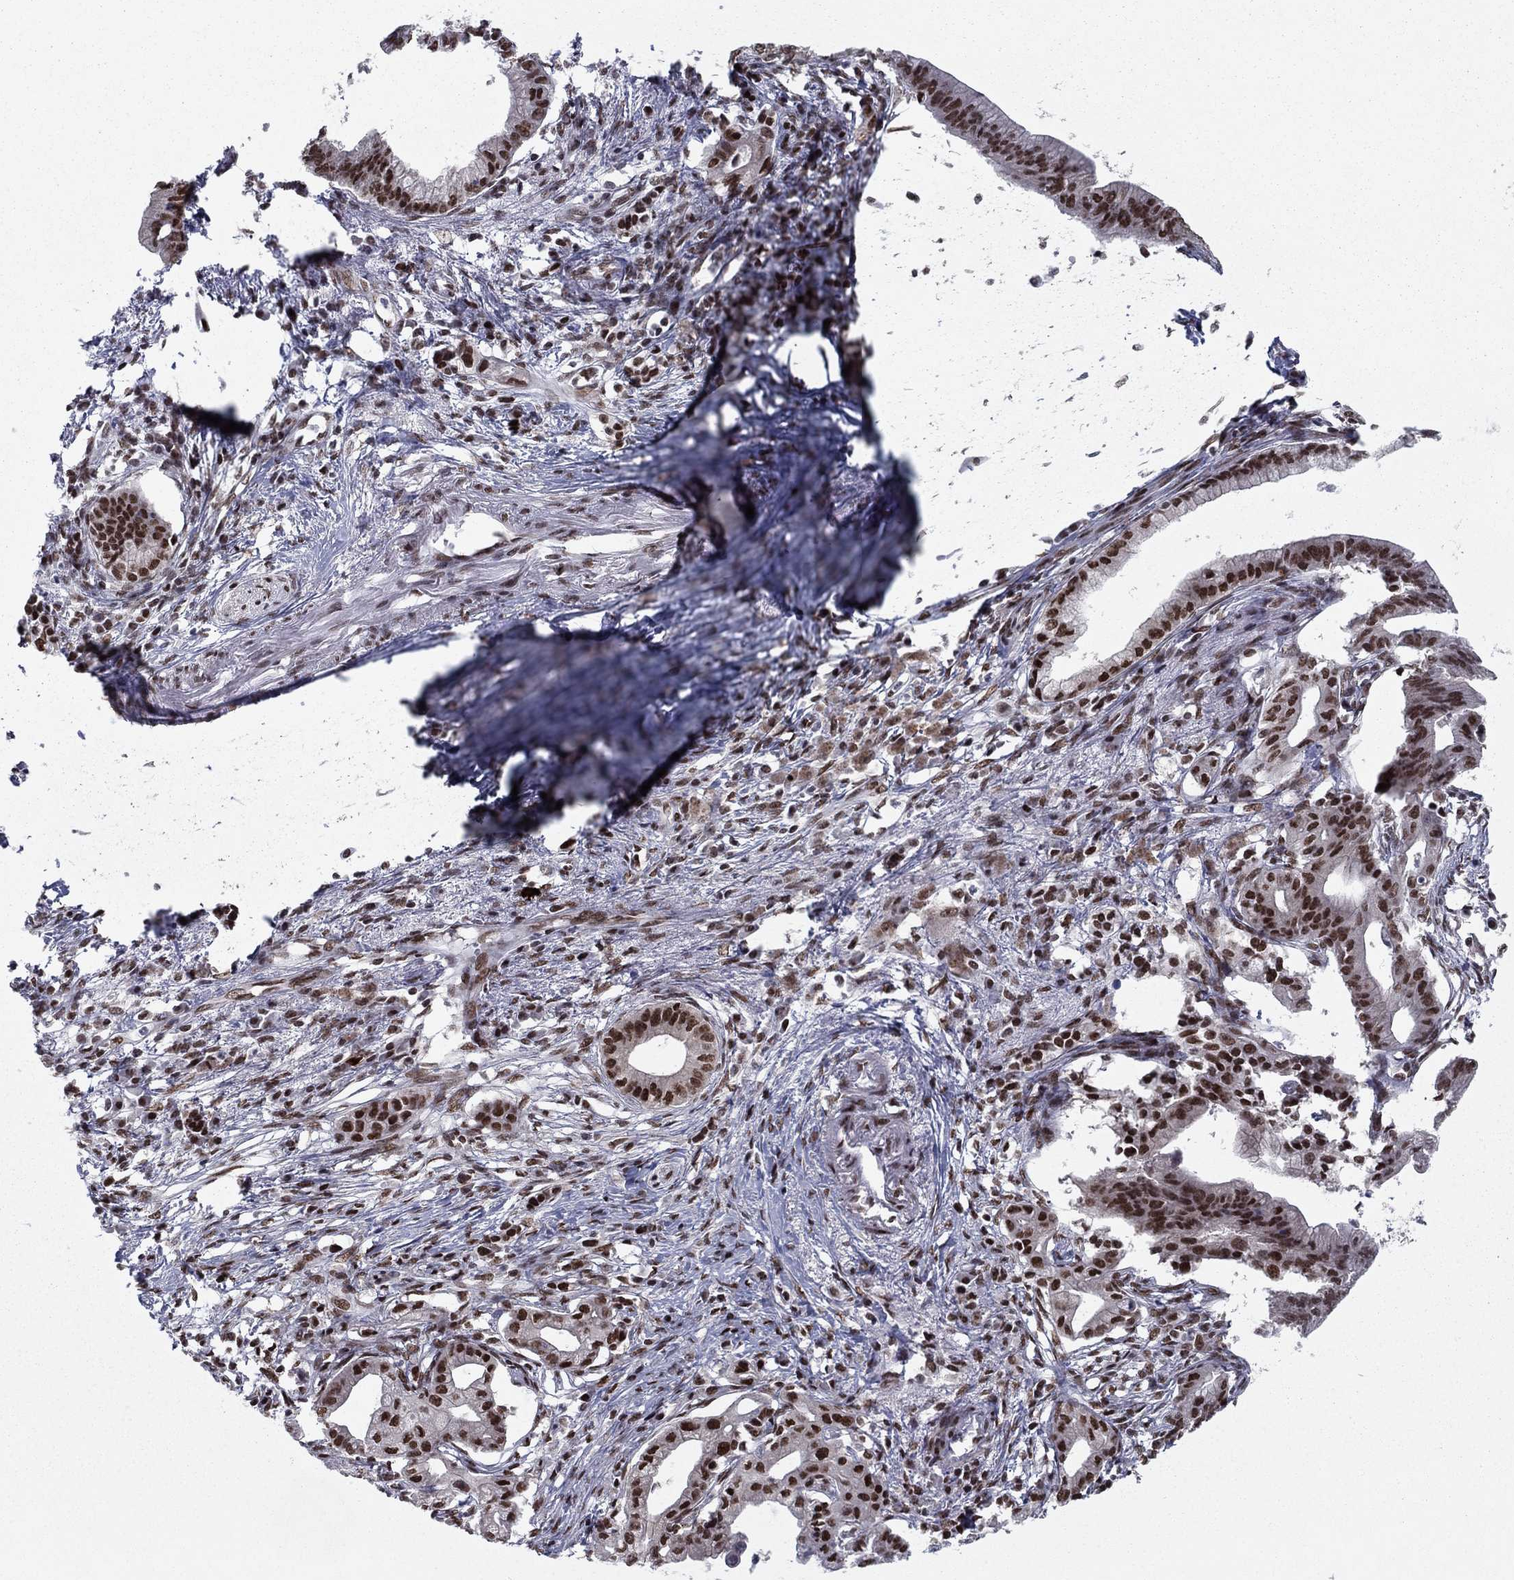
{"staining": {"intensity": "strong", "quantity": ">75%", "location": "nuclear"}, "tissue": "pancreatic cancer", "cell_type": "Tumor cells", "image_type": "cancer", "snomed": [{"axis": "morphology", "description": "Normal tissue, NOS"}, {"axis": "morphology", "description": "Adenocarcinoma, NOS"}, {"axis": "topography", "description": "Pancreas"}], "caption": "Tumor cells reveal high levels of strong nuclear expression in about >75% of cells in adenocarcinoma (pancreatic).", "gene": "USP54", "patient": {"sex": "female", "age": 58}}